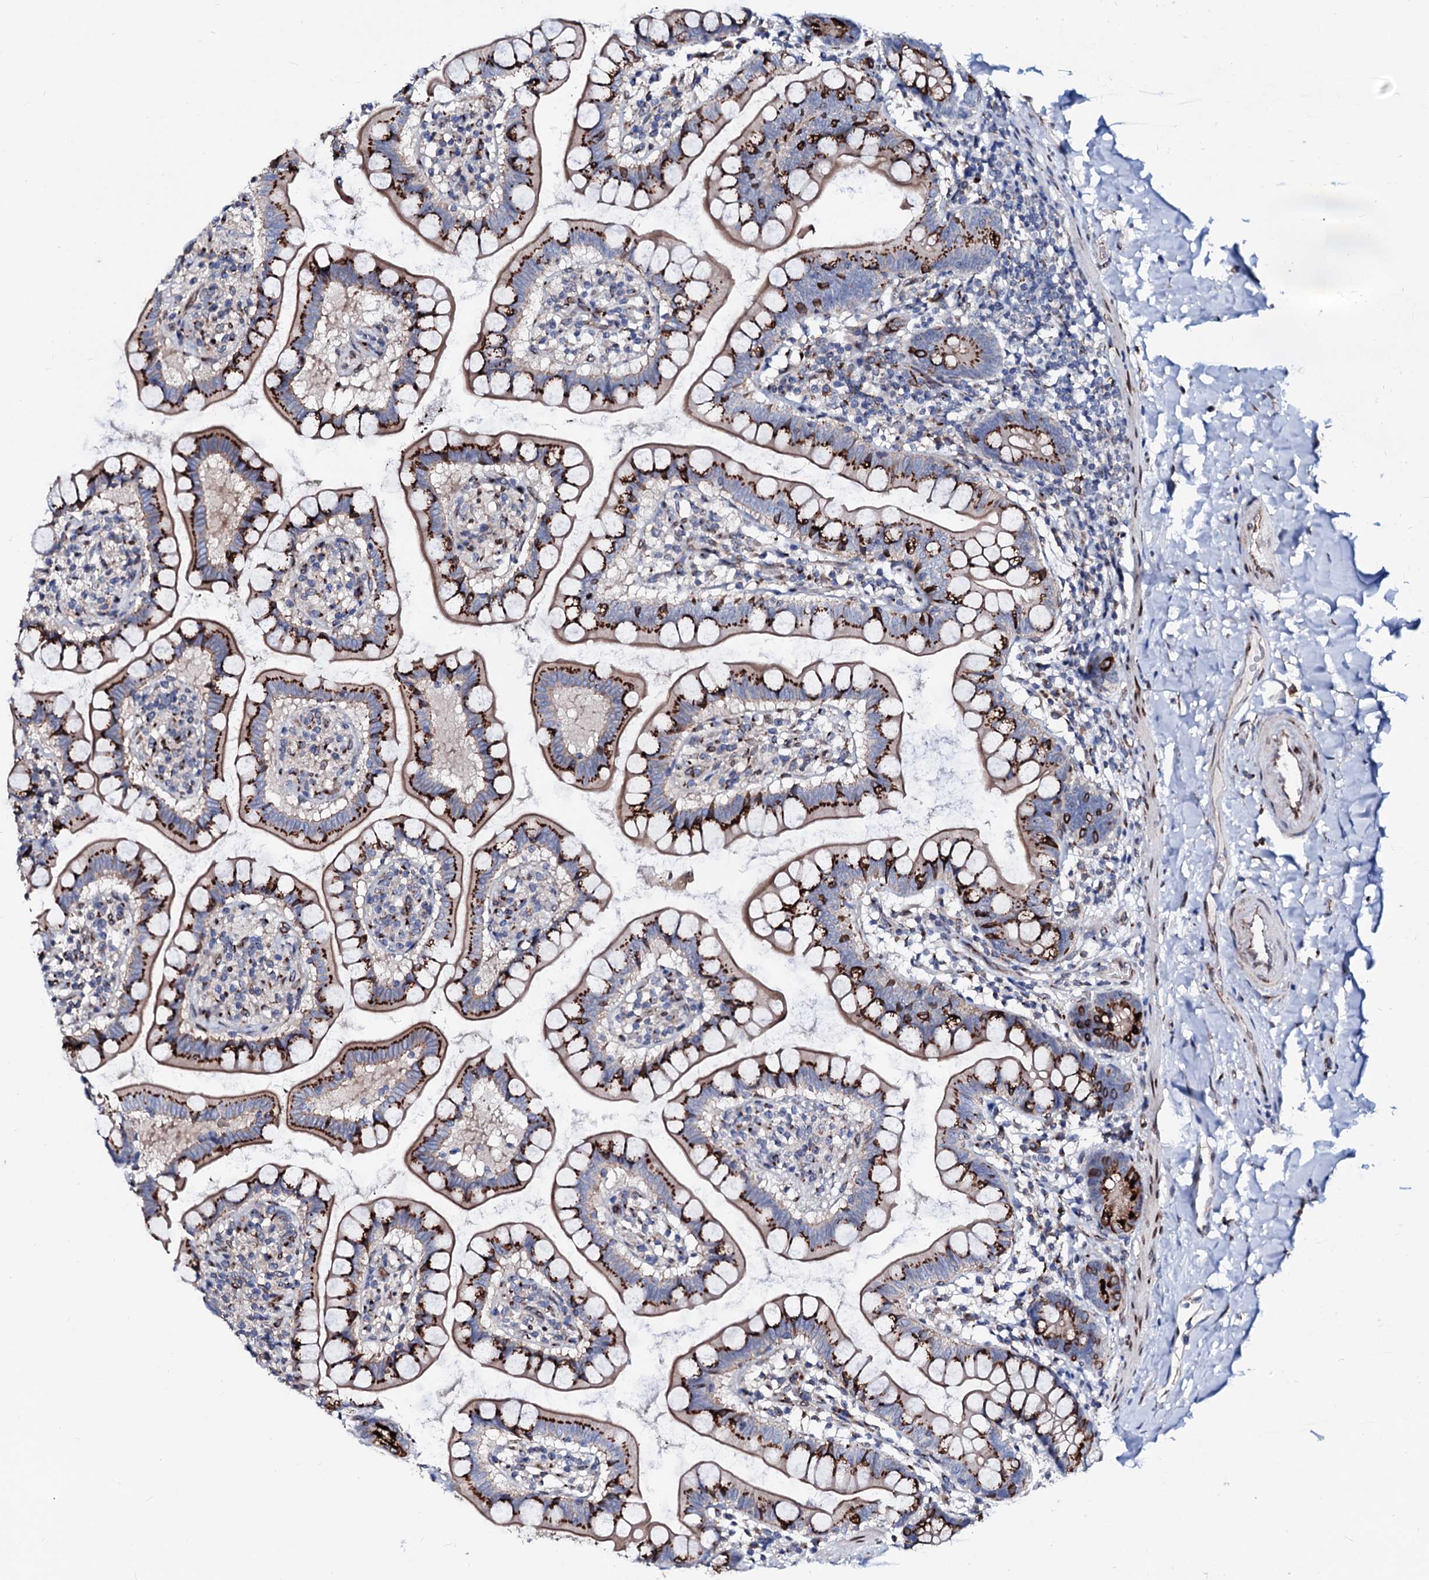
{"staining": {"intensity": "strong", "quantity": ">75%", "location": "cytoplasmic/membranous"}, "tissue": "small intestine", "cell_type": "Glandular cells", "image_type": "normal", "snomed": [{"axis": "morphology", "description": "Normal tissue, NOS"}, {"axis": "topography", "description": "Small intestine"}], "caption": "Brown immunohistochemical staining in unremarkable small intestine demonstrates strong cytoplasmic/membranous staining in approximately >75% of glandular cells. The staining was performed using DAB (3,3'-diaminobenzidine) to visualize the protein expression in brown, while the nuclei were stained in blue with hematoxylin (Magnification: 20x).", "gene": "TMCO3", "patient": {"sex": "female", "age": 84}}